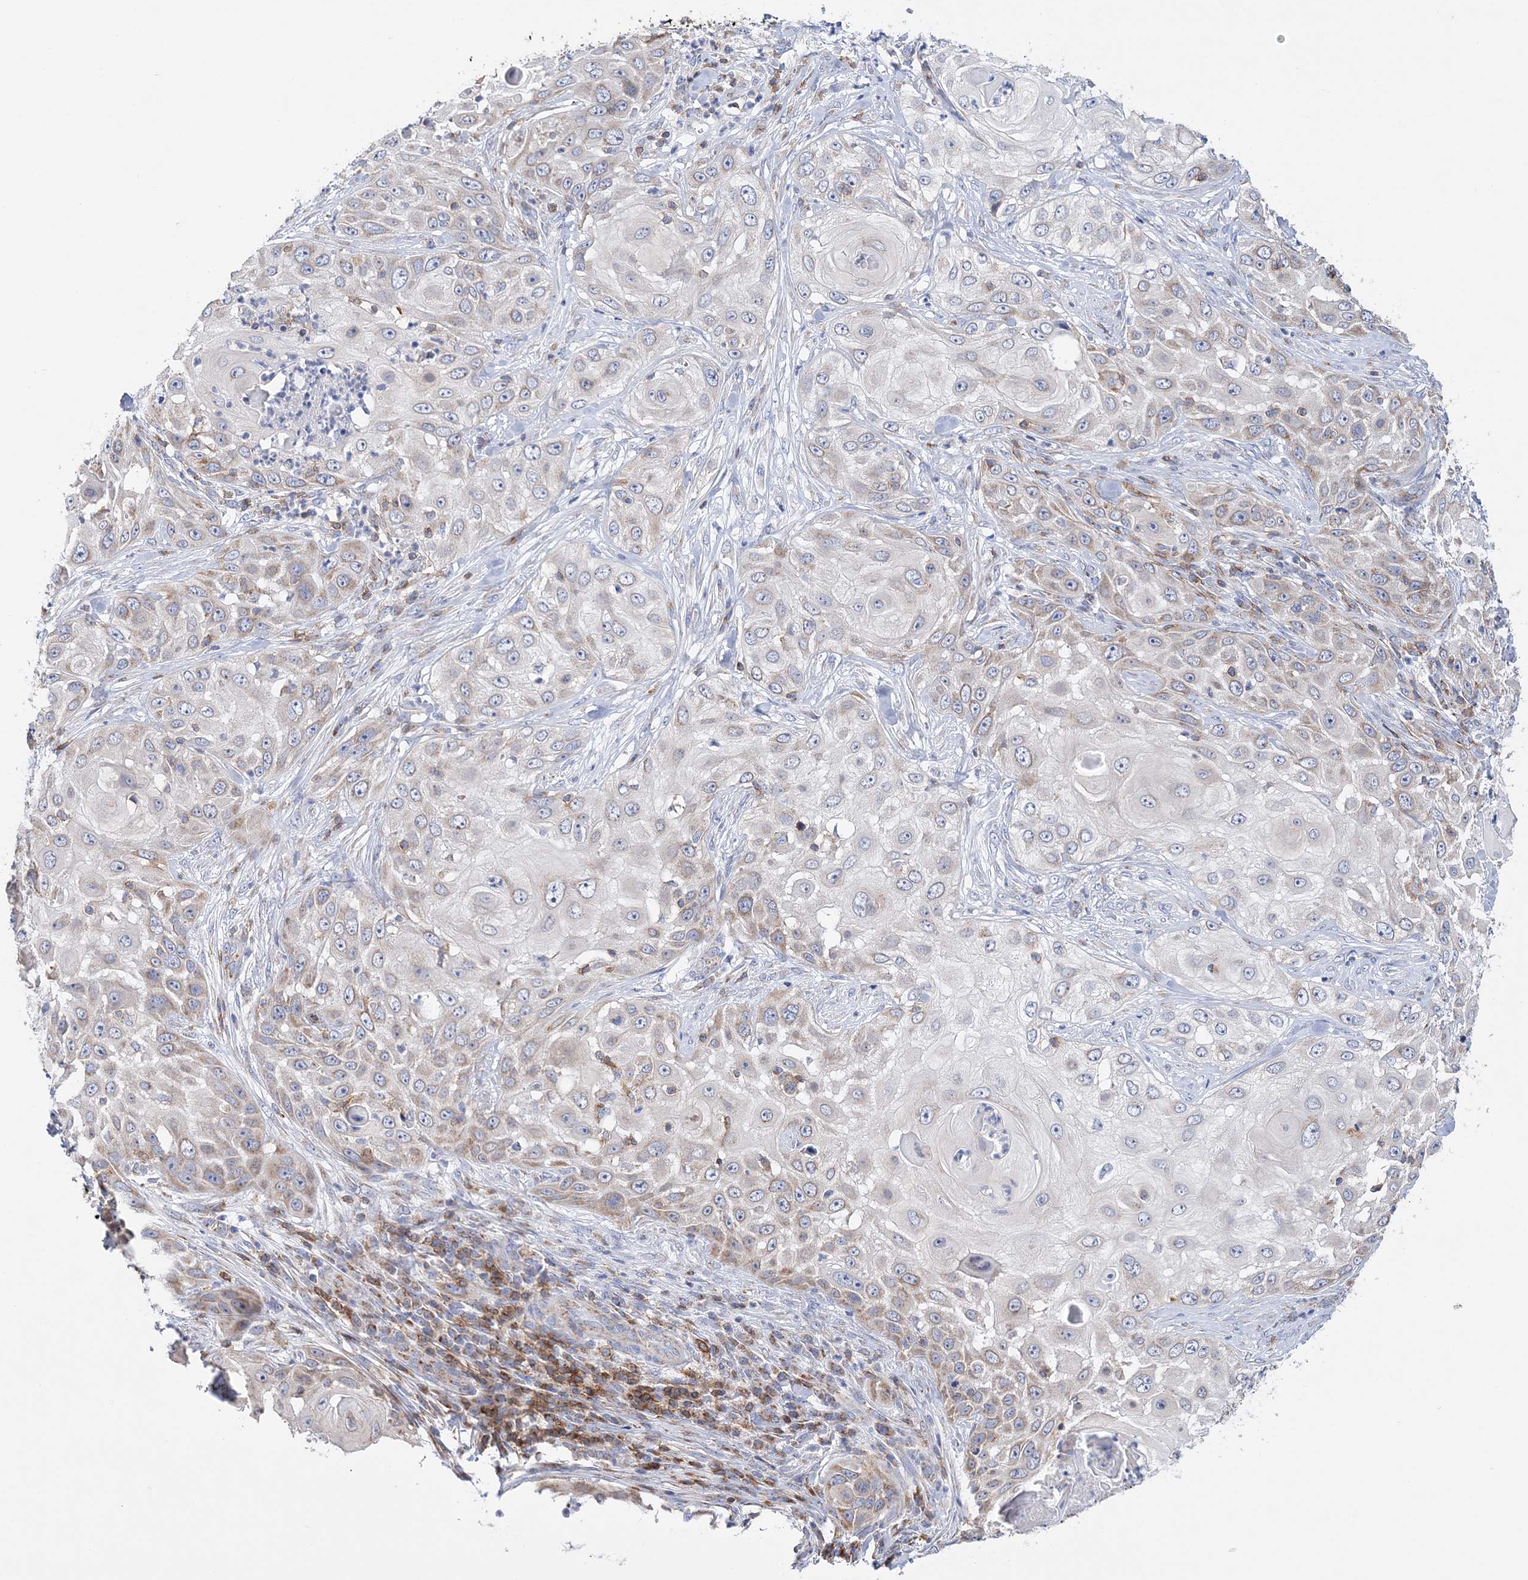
{"staining": {"intensity": "weak", "quantity": "<25%", "location": "cytoplasmic/membranous"}, "tissue": "skin cancer", "cell_type": "Tumor cells", "image_type": "cancer", "snomed": [{"axis": "morphology", "description": "Squamous cell carcinoma, NOS"}, {"axis": "topography", "description": "Skin"}], "caption": "The image reveals no significant staining in tumor cells of skin squamous cell carcinoma. Nuclei are stained in blue.", "gene": "TTC32", "patient": {"sex": "female", "age": 44}}